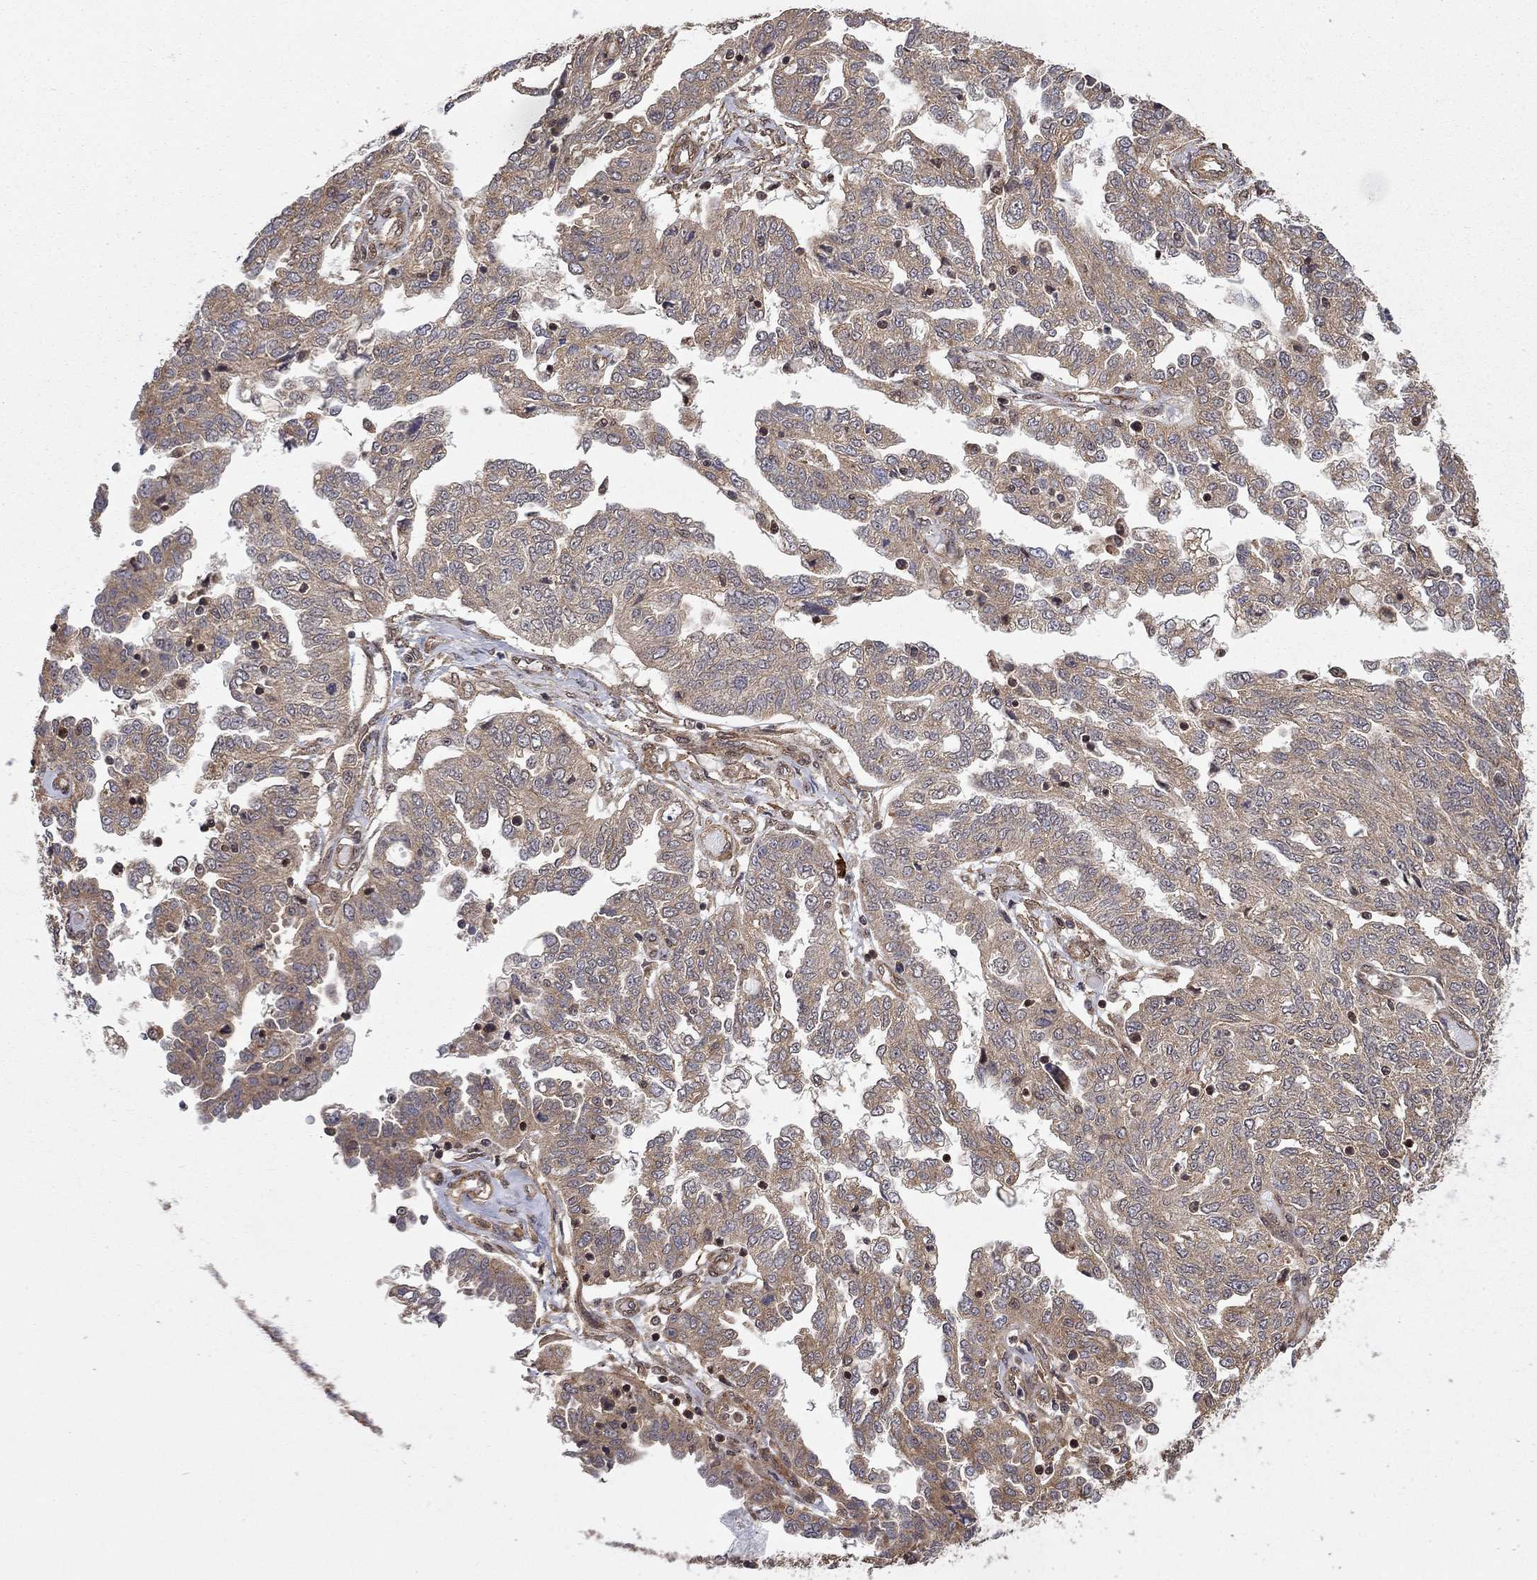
{"staining": {"intensity": "weak", "quantity": "25%-75%", "location": "cytoplasmic/membranous"}, "tissue": "ovarian cancer", "cell_type": "Tumor cells", "image_type": "cancer", "snomed": [{"axis": "morphology", "description": "Cystadenocarcinoma, serous, NOS"}, {"axis": "topography", "description": "Ovary"}], "caption": "Ovarian serous cystadenocarcinoma stained with IHC shows weak cytoplasmic/membranous positivity in about 25%-75% of tumor cells.", "gene": "TDP1", "patient": {"sex": "female", "age": 67}}